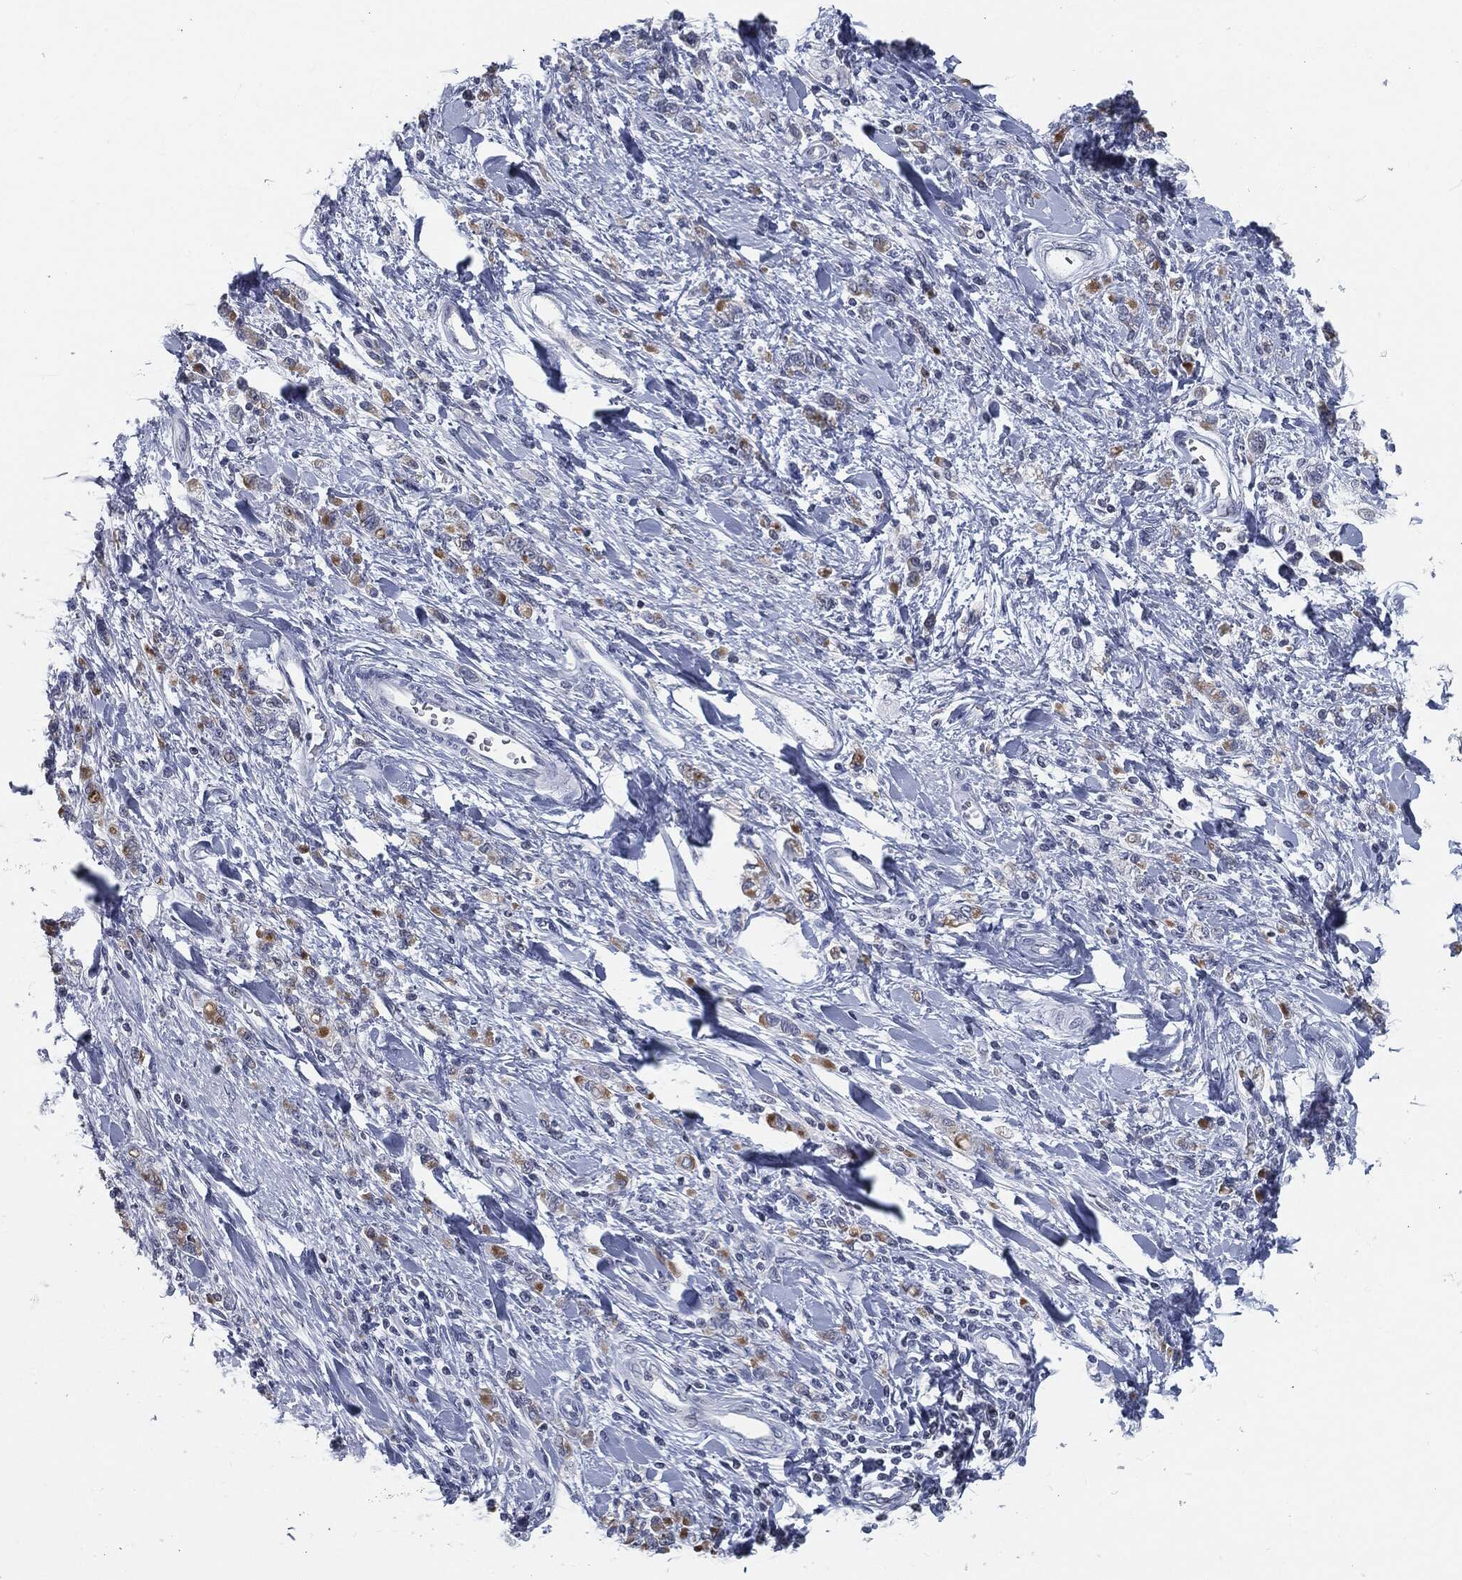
{"staining": {"intensity": "negative", "quantity": "none", "location": "none"}, "tissue": "stomach cancer", "cell_type": "Tumor cells", "image_type": "cancer", "snomed": [{"axis": "morphology", "description": "Adenocarcinoma, NOS"}, {"axis": "topography", "description": "Stomach"}], "caption": "This photomicrograph is of stomach cancer (adenocarcinoma) stained with IHC to label a protein in brown with the nuclei are counter-stained blue. There is no expression in tumor cells.", "gene": "PROM1", "patient": {"sex": "male", "age": 77}}